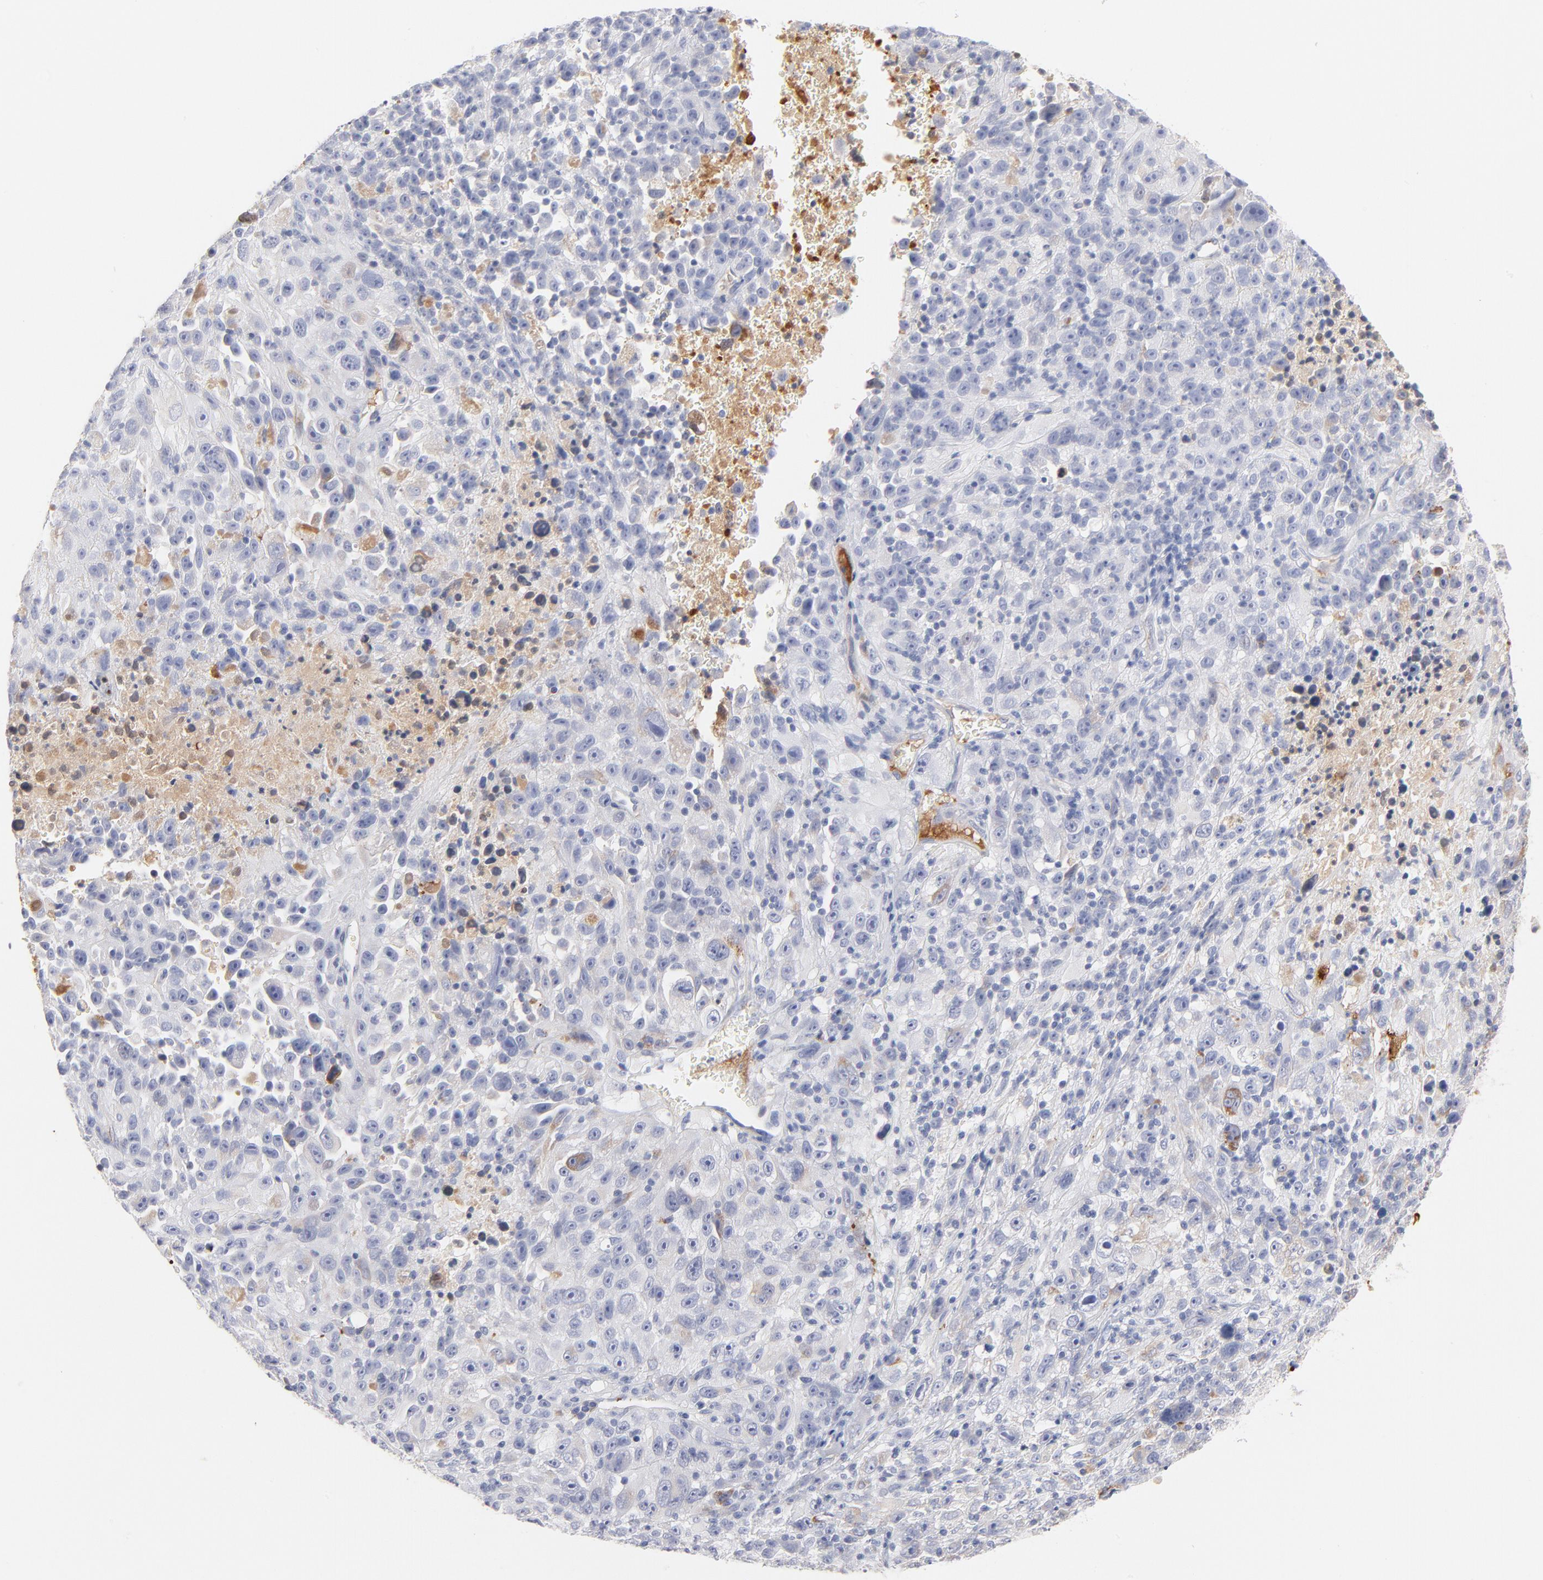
{"staining": {"intensity": "negative", "quantity": "none", "location": "none"}, "tissue": "melanoma", "cell_type": "Tumor cells", "image_type": "cancer", "snomed": [{"axis": "morphology", "description": "Malignant melanoma, Metastatic site"}, {"axis": "topography", "description": "Cerebral cortex"}], "caption": "A histopathology image of human malignant melanoma (metastatic site) is negative for staining in tumor cells. The staining was performed using DAB (3,3'-diaminobenzidine) to visualize the protein expression in brown, while the nuclei were stained in blue with hematoxylin (Magnification: 20x).", "gene": "PLAT", "patient": {"sex": "female", "age": 52}}